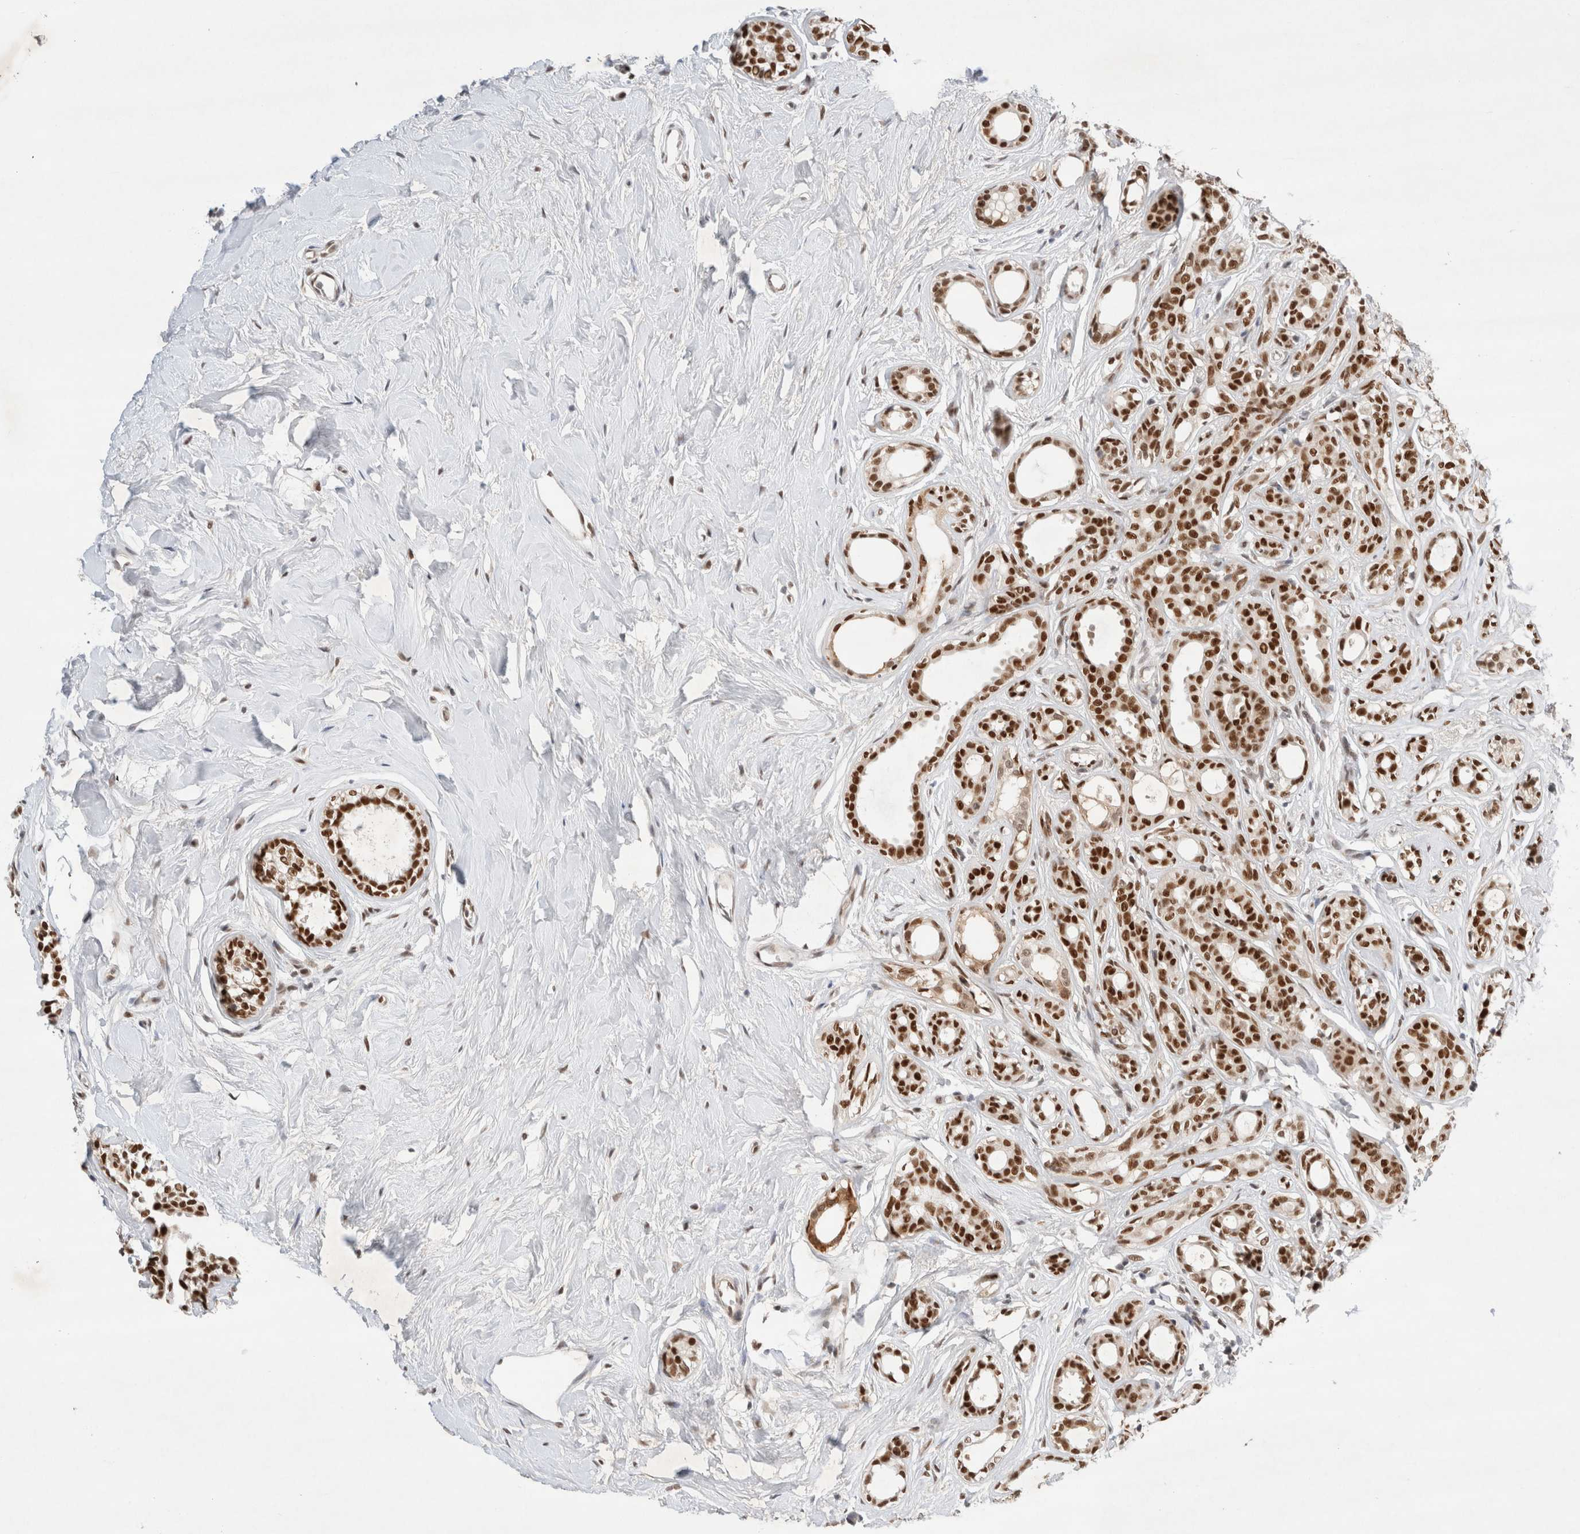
{"staining": {"intensity": "strong", "quantity": ">75%", "location": "nuclear"}, "tissue": "breast cancer", "cell_type": "Tumor cells", "image_type": "cancer", "snomed": [{"axis": "morphology", "description": "Duct carcinoma"}, {"axis": "topography", "description": "Breast"}], "caption": "Breast cancer stained with immunohistochemistry (IHC) shows strong nuclear expression in about >75% of tumor cells.", "gene": "GTF2I", "patient": {"sex": "female", "age": 55}}